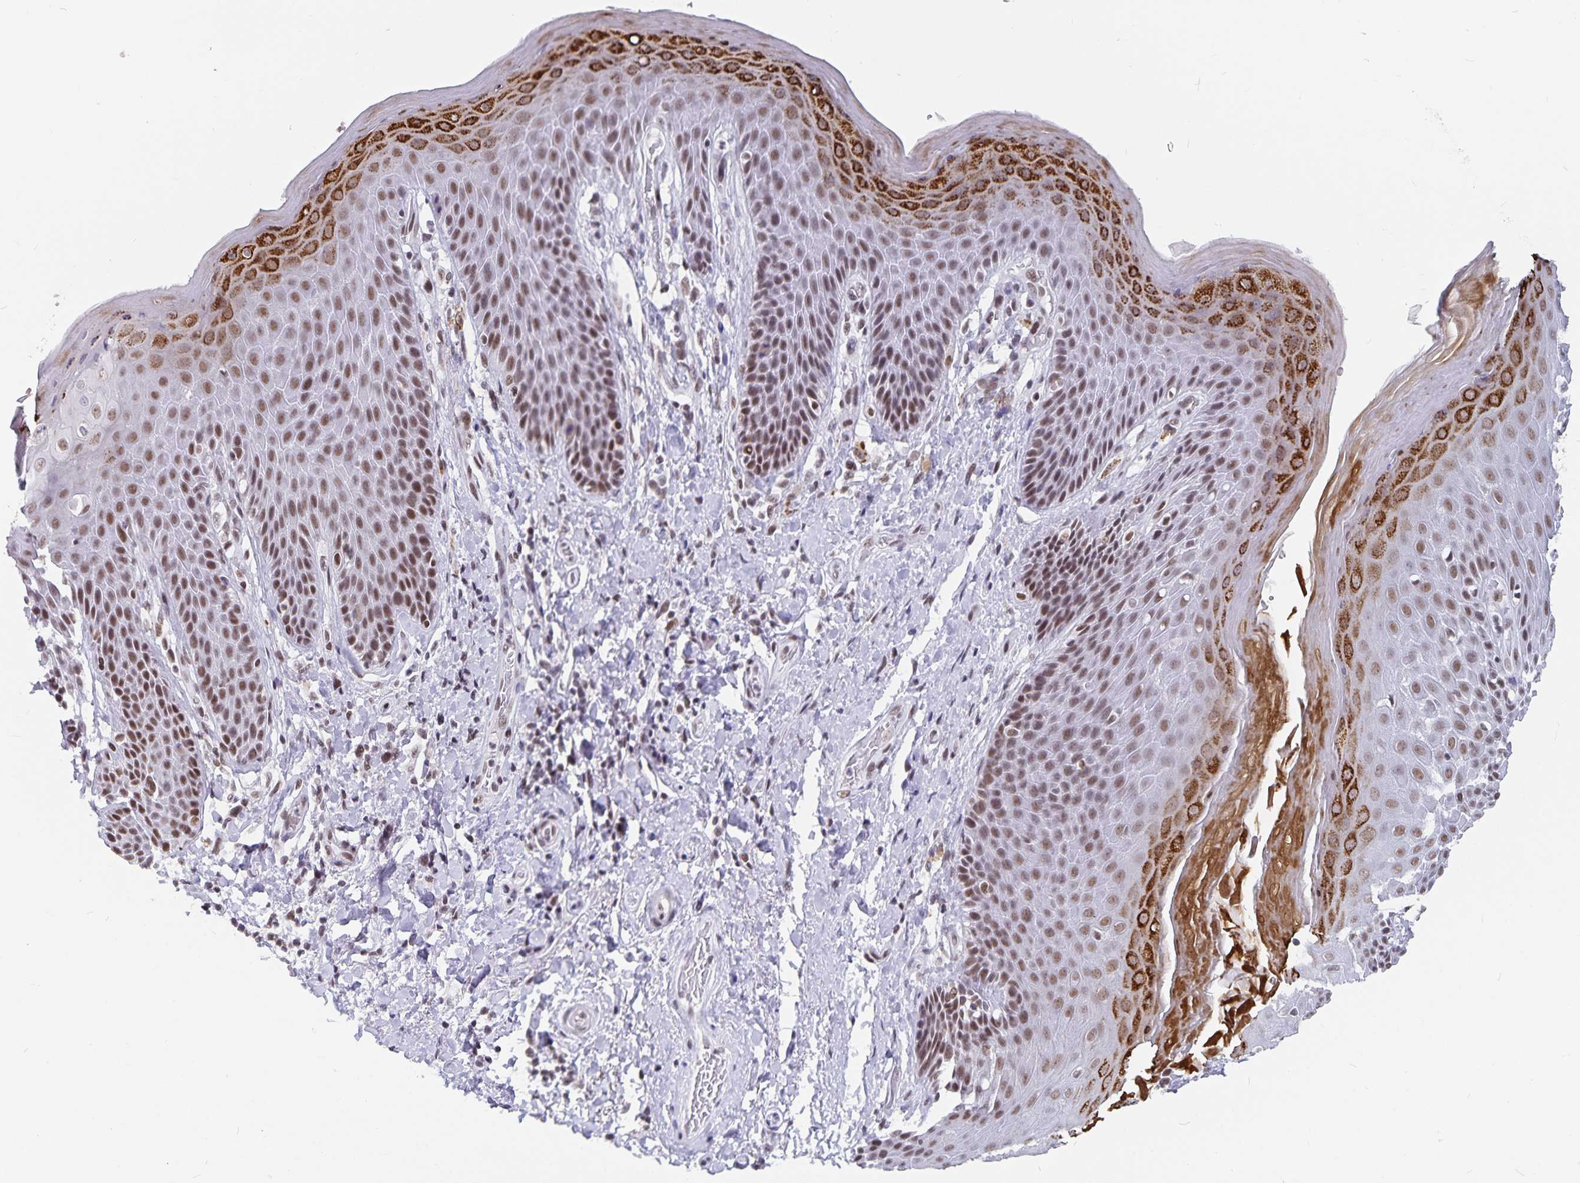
{"staining": {"intensity": "strong", "quantity": "25%-75%", "location": "cytoplasmic/membranous,nuclear"}, "tissue": "skin", "cell_type": "Epidermal cells", "image_type": "normal", "snomed": [{"axis": "morphology", "description": "Normal tissue, NOS"}, {"axis": "topography", "description": "Anal"}, {"axis": "topography", "description": "Peripheral nerve tissue"}], "caption": "Protein analysis of normal skin shows strong cytoplasmic/membranous,nuclear staining in about 25%-75% of epidermal cells.", "gene": "PBX2", "patient": {"sex": "male", "age": 51}}